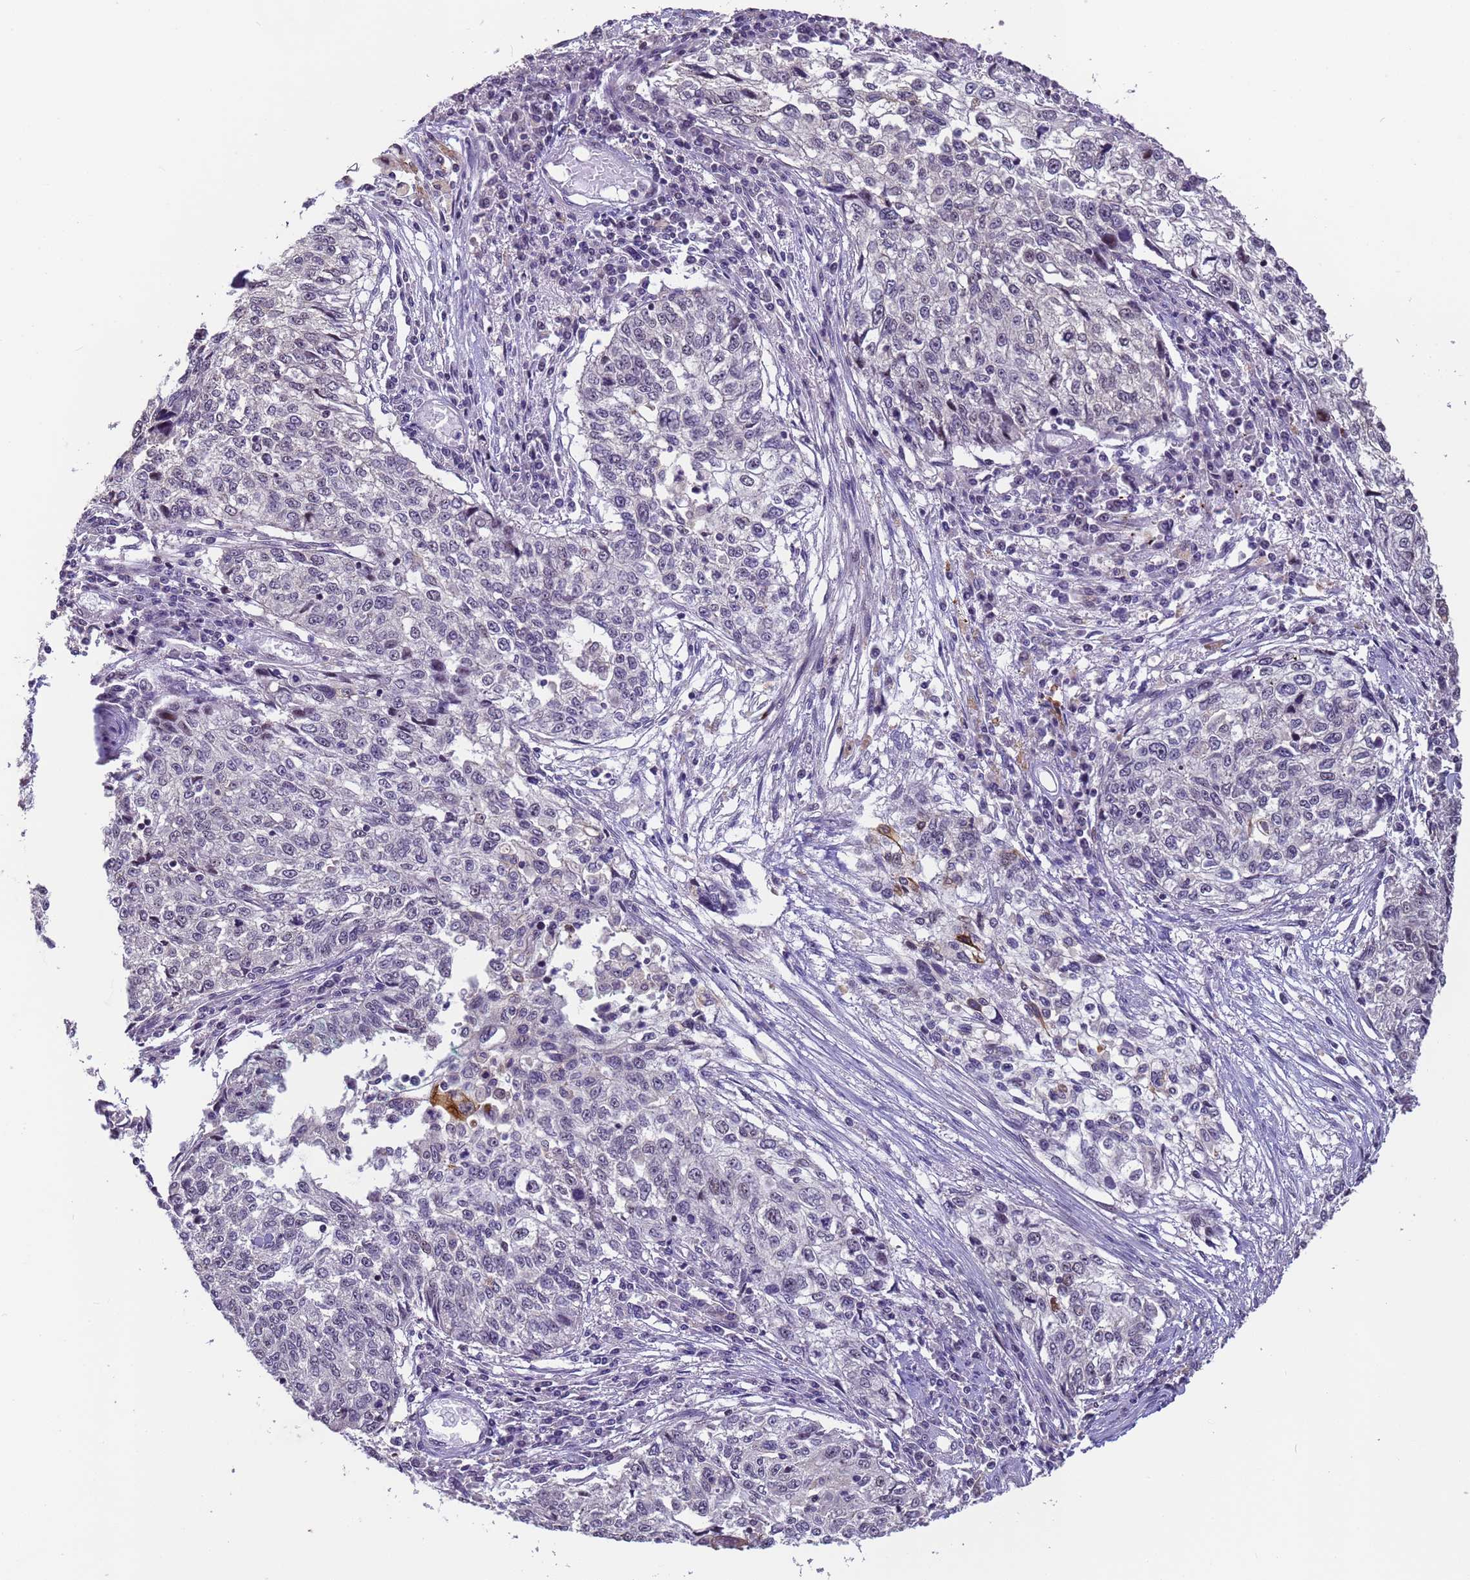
{"staining": {"intensity": "strong", "quantity": "<25%", "location": "cytoplasmic/membranous"}, "tissue": "cervical cancer", "cell_type": "Tumor cells", "image_type": "cancer", "snomed": [{"axis": "morphology", "description": "Squamous cell carcinoma, NOS"}, {"axis": "topography", "description": "Cervix"}], "caption": "A brown stain highlights strong cytoplasmic/membranous staining of a protein in human cervical squamous cell carcinoma tumor cells. (DAB (3,3'-diaminobenzidine) IHC, brown staining for protein, blue staining for nuclei).", "gene": "VWA3A", "patient": {"sex": "female", "age": 57}}